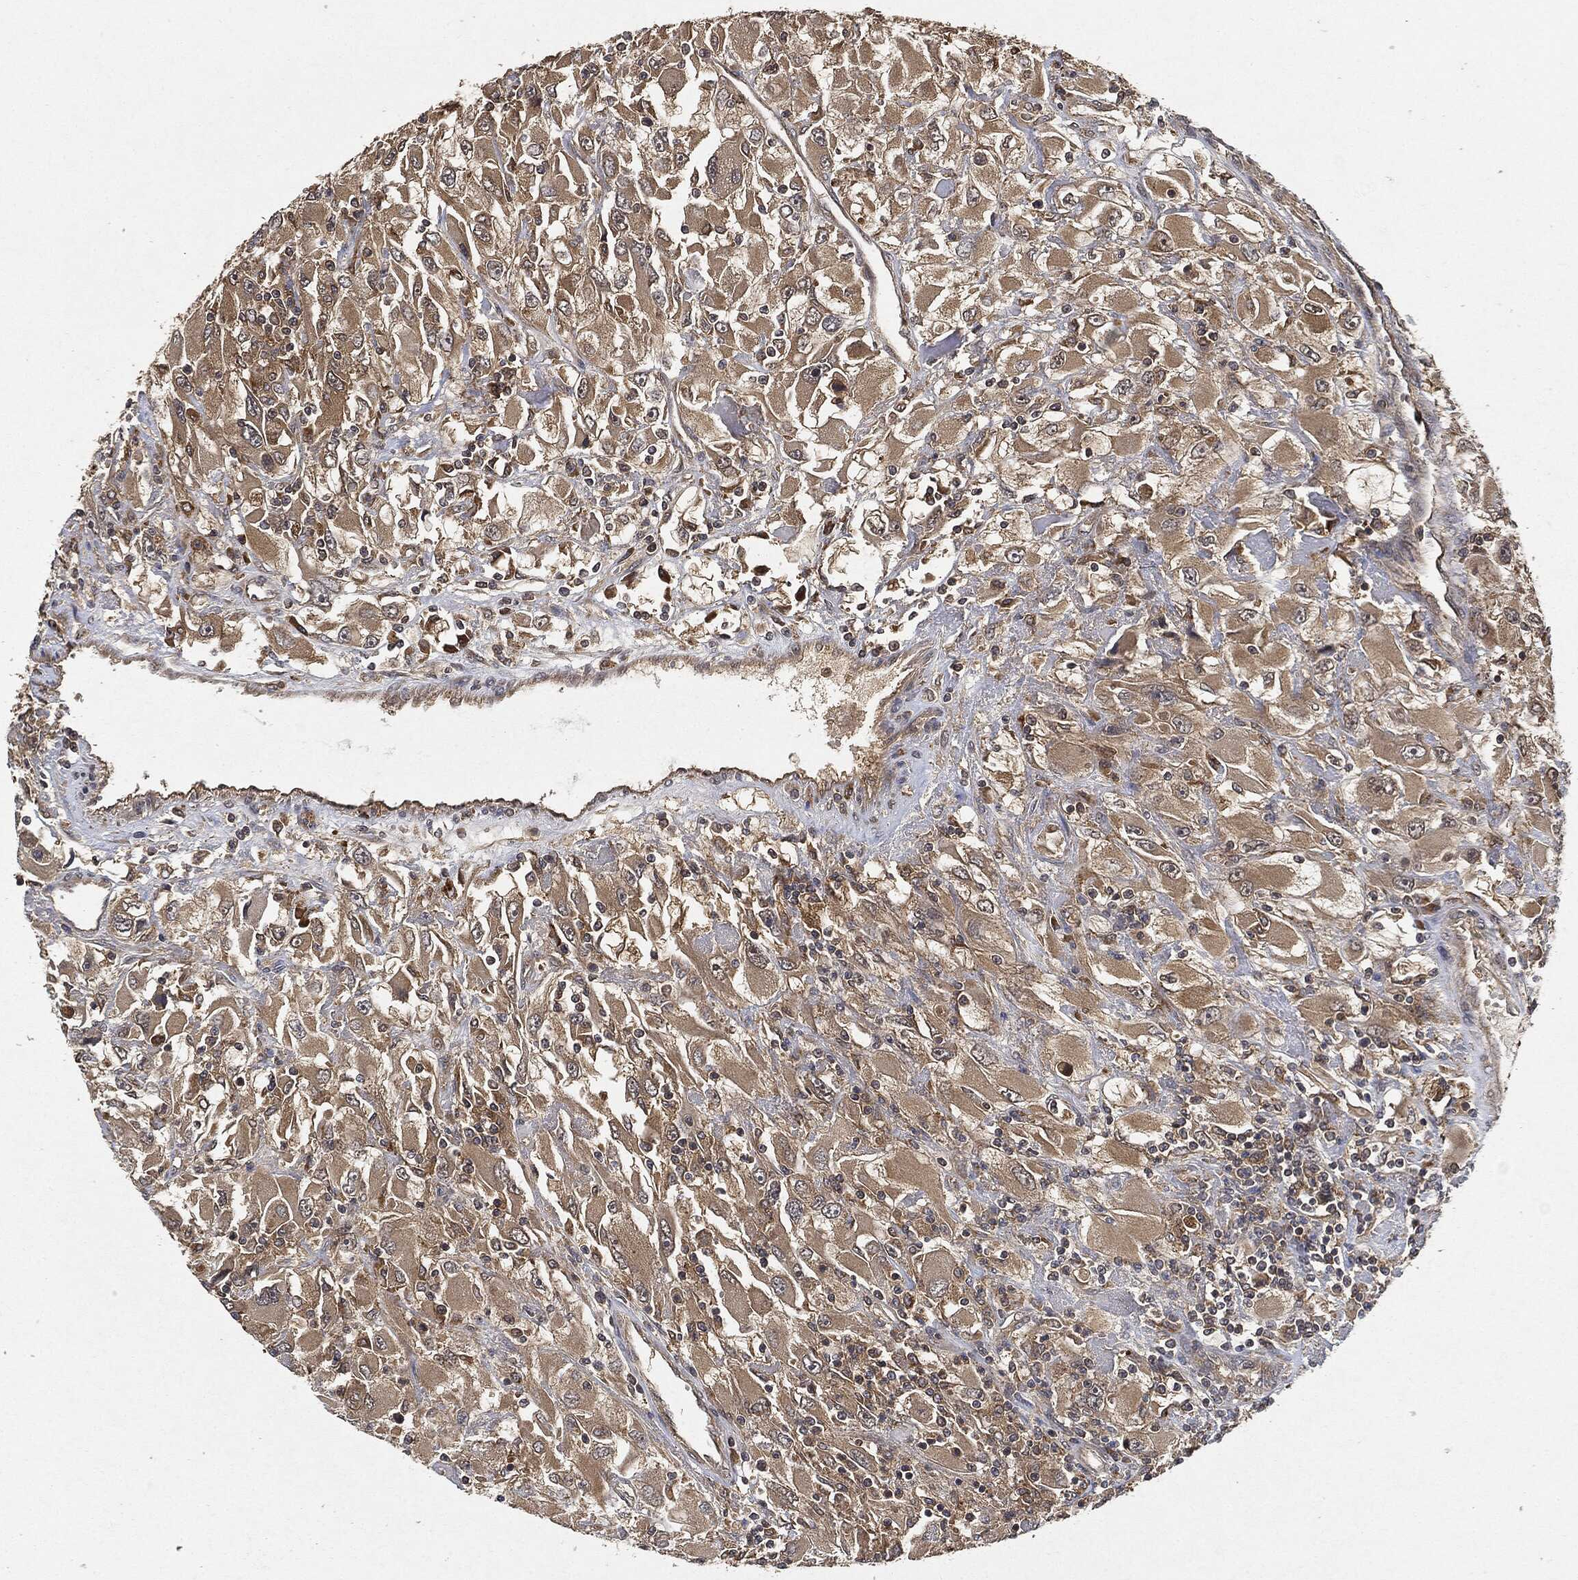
{"staining": {"intensity": "moderate", "quantity": ">75%", "location": "cytoplasmic/membranous"}, "tissue": "renal cancer", "cell_type": "Tumor cells", "image_type": "cancer", "snomed": [{"axis": "morphology", "description": "Adenocarcinoma, NOS"}, {"axis": "topography", "description": "Kidney"}], "caption": "An image showing moderate cytoplasmic/membranous staining in approximately >75% of tumor cells in adenocarcinoma (renal), as visualized by brown immunohistochemical staining.", "gene": "BRAF", "patient": {"sex": "female", "age": 52}}